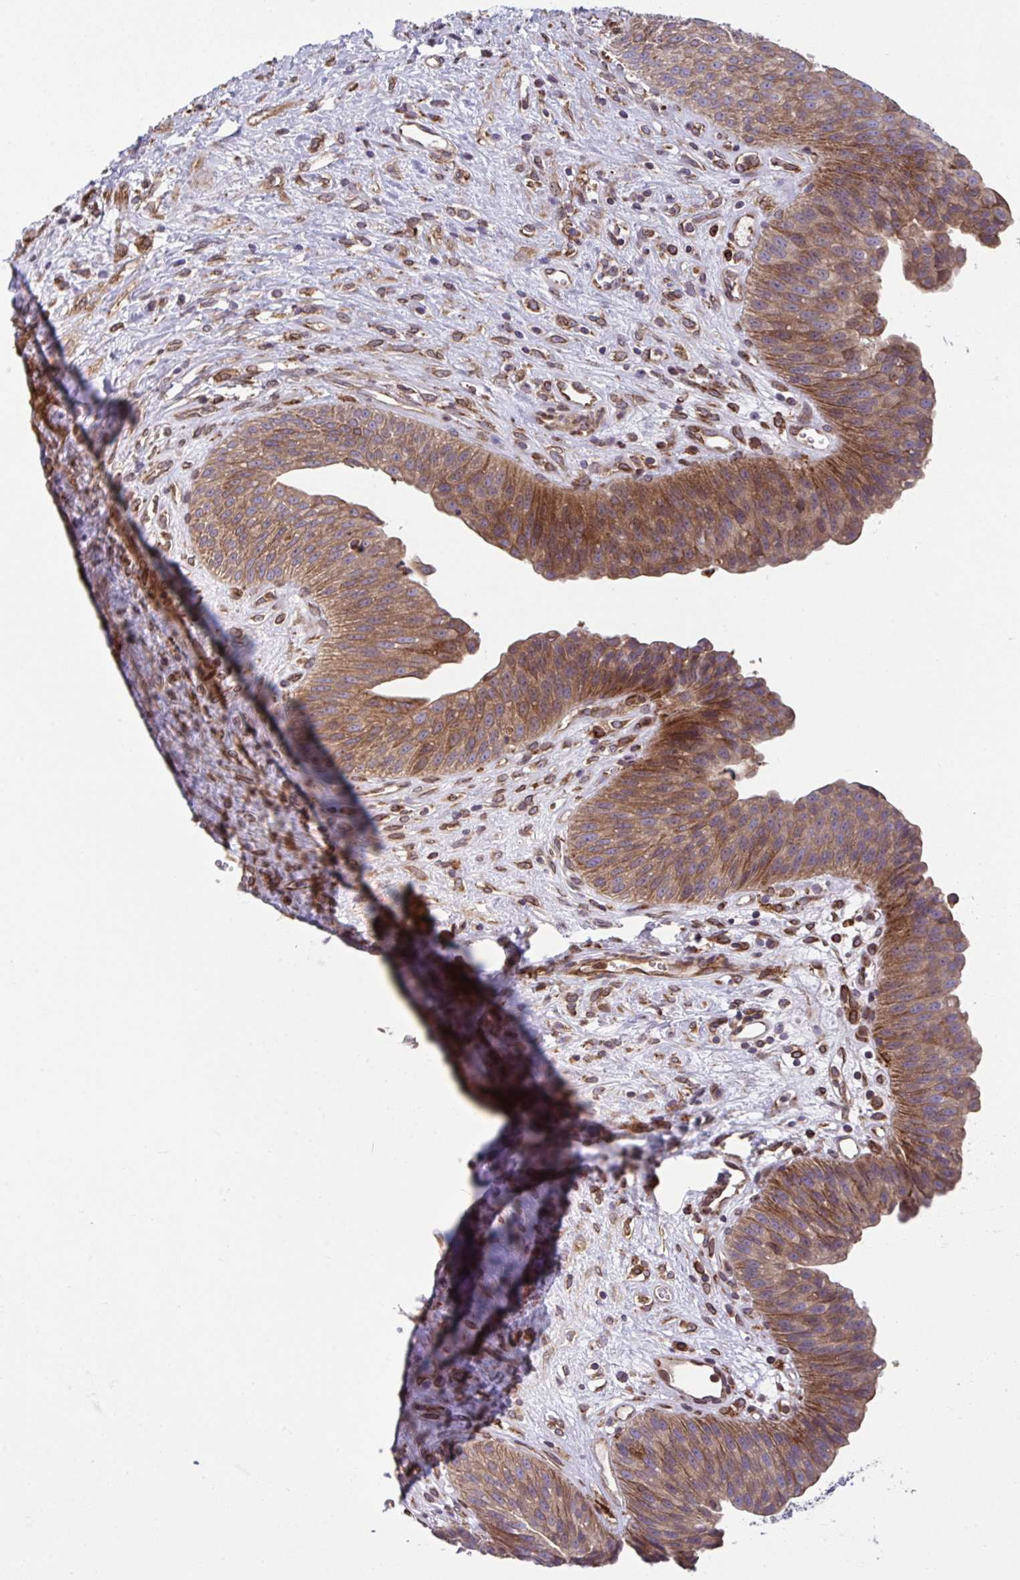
{"staining": {"intensity": "moderate", "quantity": ">75%", "location": "cytoplasmic/membranous"}, "tissue": "urinary bladder", "cell_type": "Urothelial cells", "image_type": "normal", "snomed": [{"axis": "morphology", "description": "Normal tissue, NOS"}, {"axis": "topography", "description": "Urinary bladder"}], "caption": "Immunohistochemical staining of unremarkable urinary bladder reveals medium levels of moderate cytoplasmic/membranous positivity in approximately >75% of urothelial cells.", "gene": "STIM2", "patient": {"sex": "female", "age": 56}}